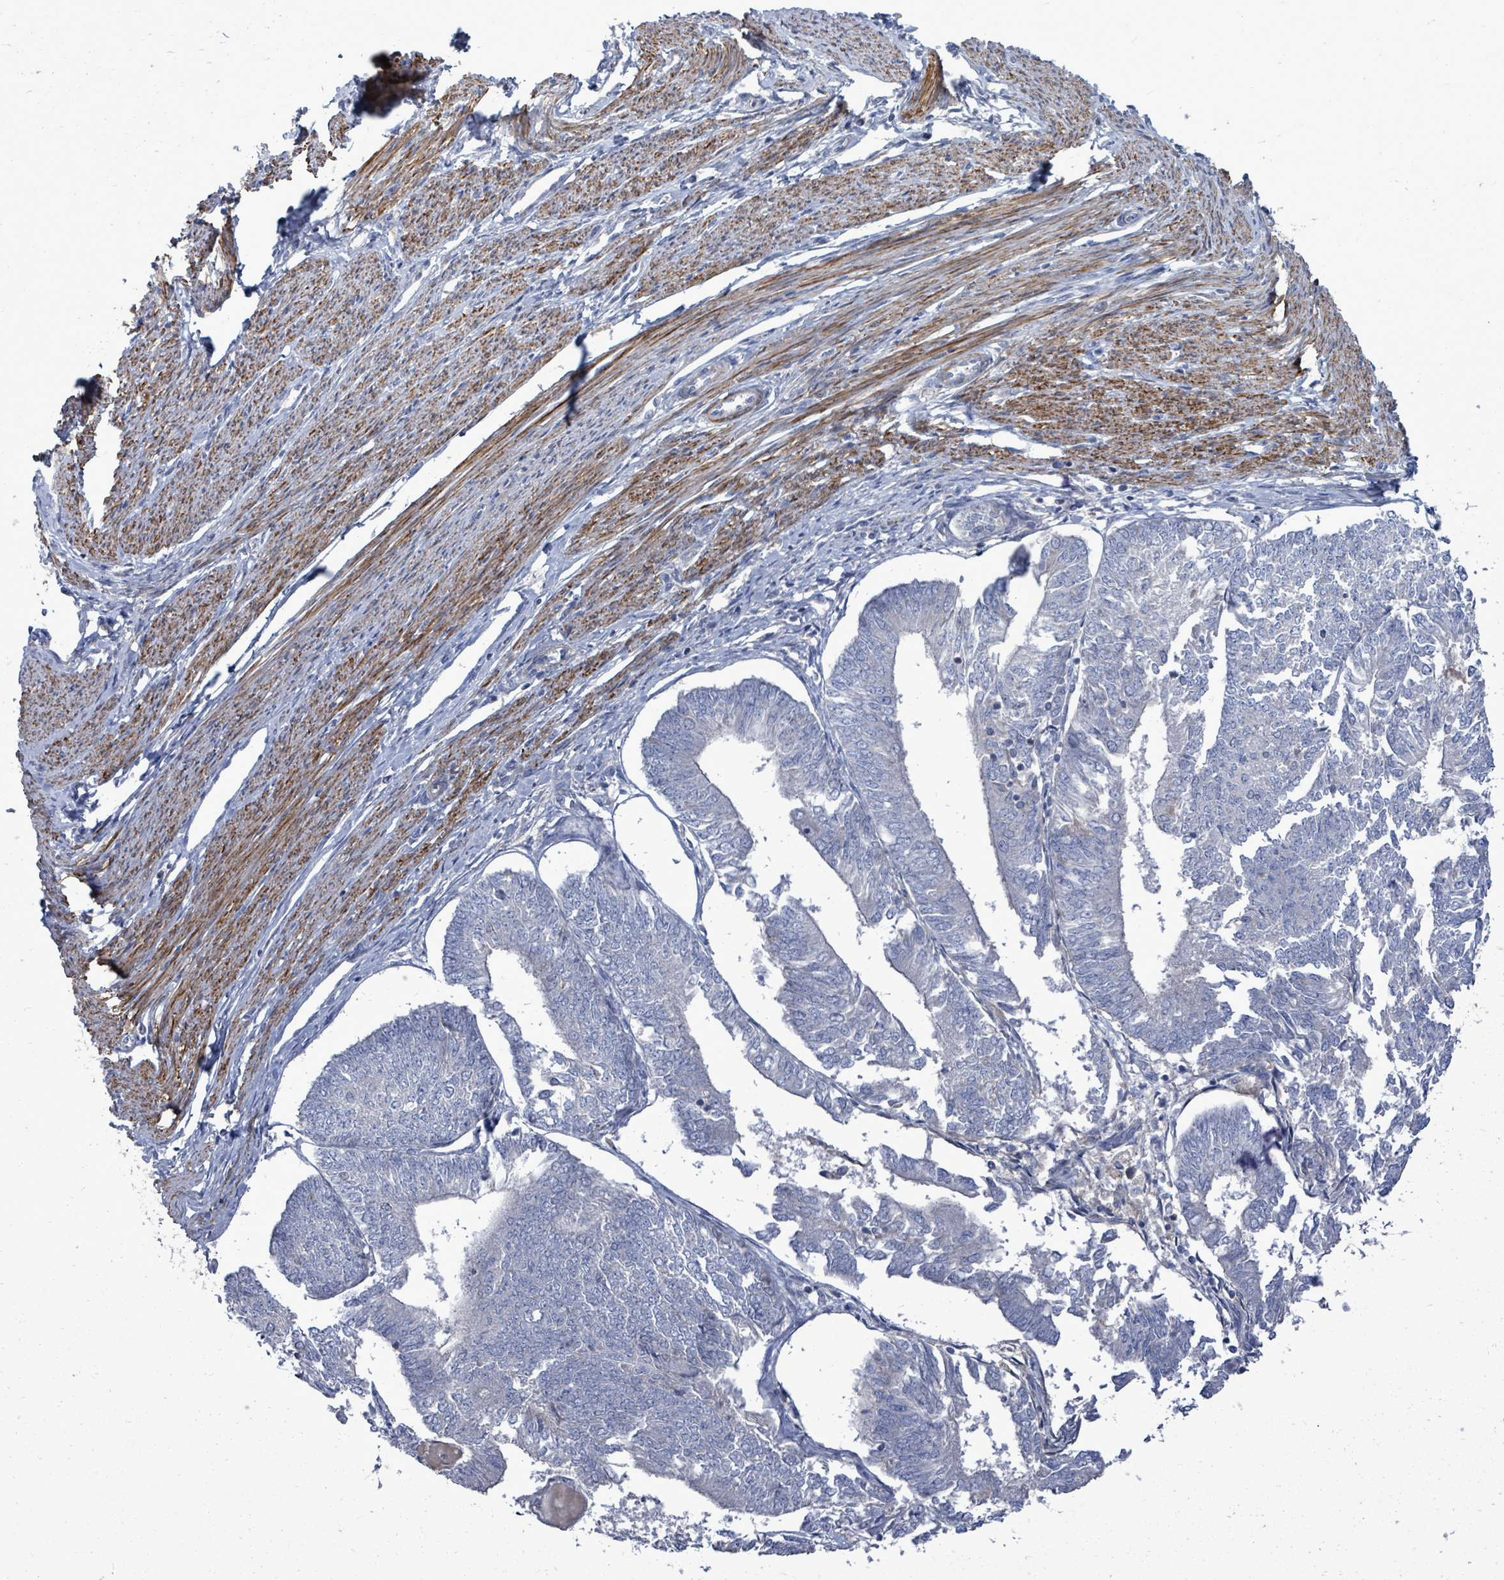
{"staining": {"intensity": "negative", "quantity": "none", "location": "none"}, "tissue": "endometrial cancer", "cell_type": "Tumor cells", "image_type": "cancer", "snomed": [{"axis": "morphology", "description": "Adenocarcinoma, NOS"}, {"axis": "topography", "description": "Endometrium"}], "caption": "This is a photomicrograph of immunohistochemistry staining of endometrial cancer, which shows no expression in tumor cells.", "gene": "ARGFX", "patient": {"sex": "female", "age": 58}}